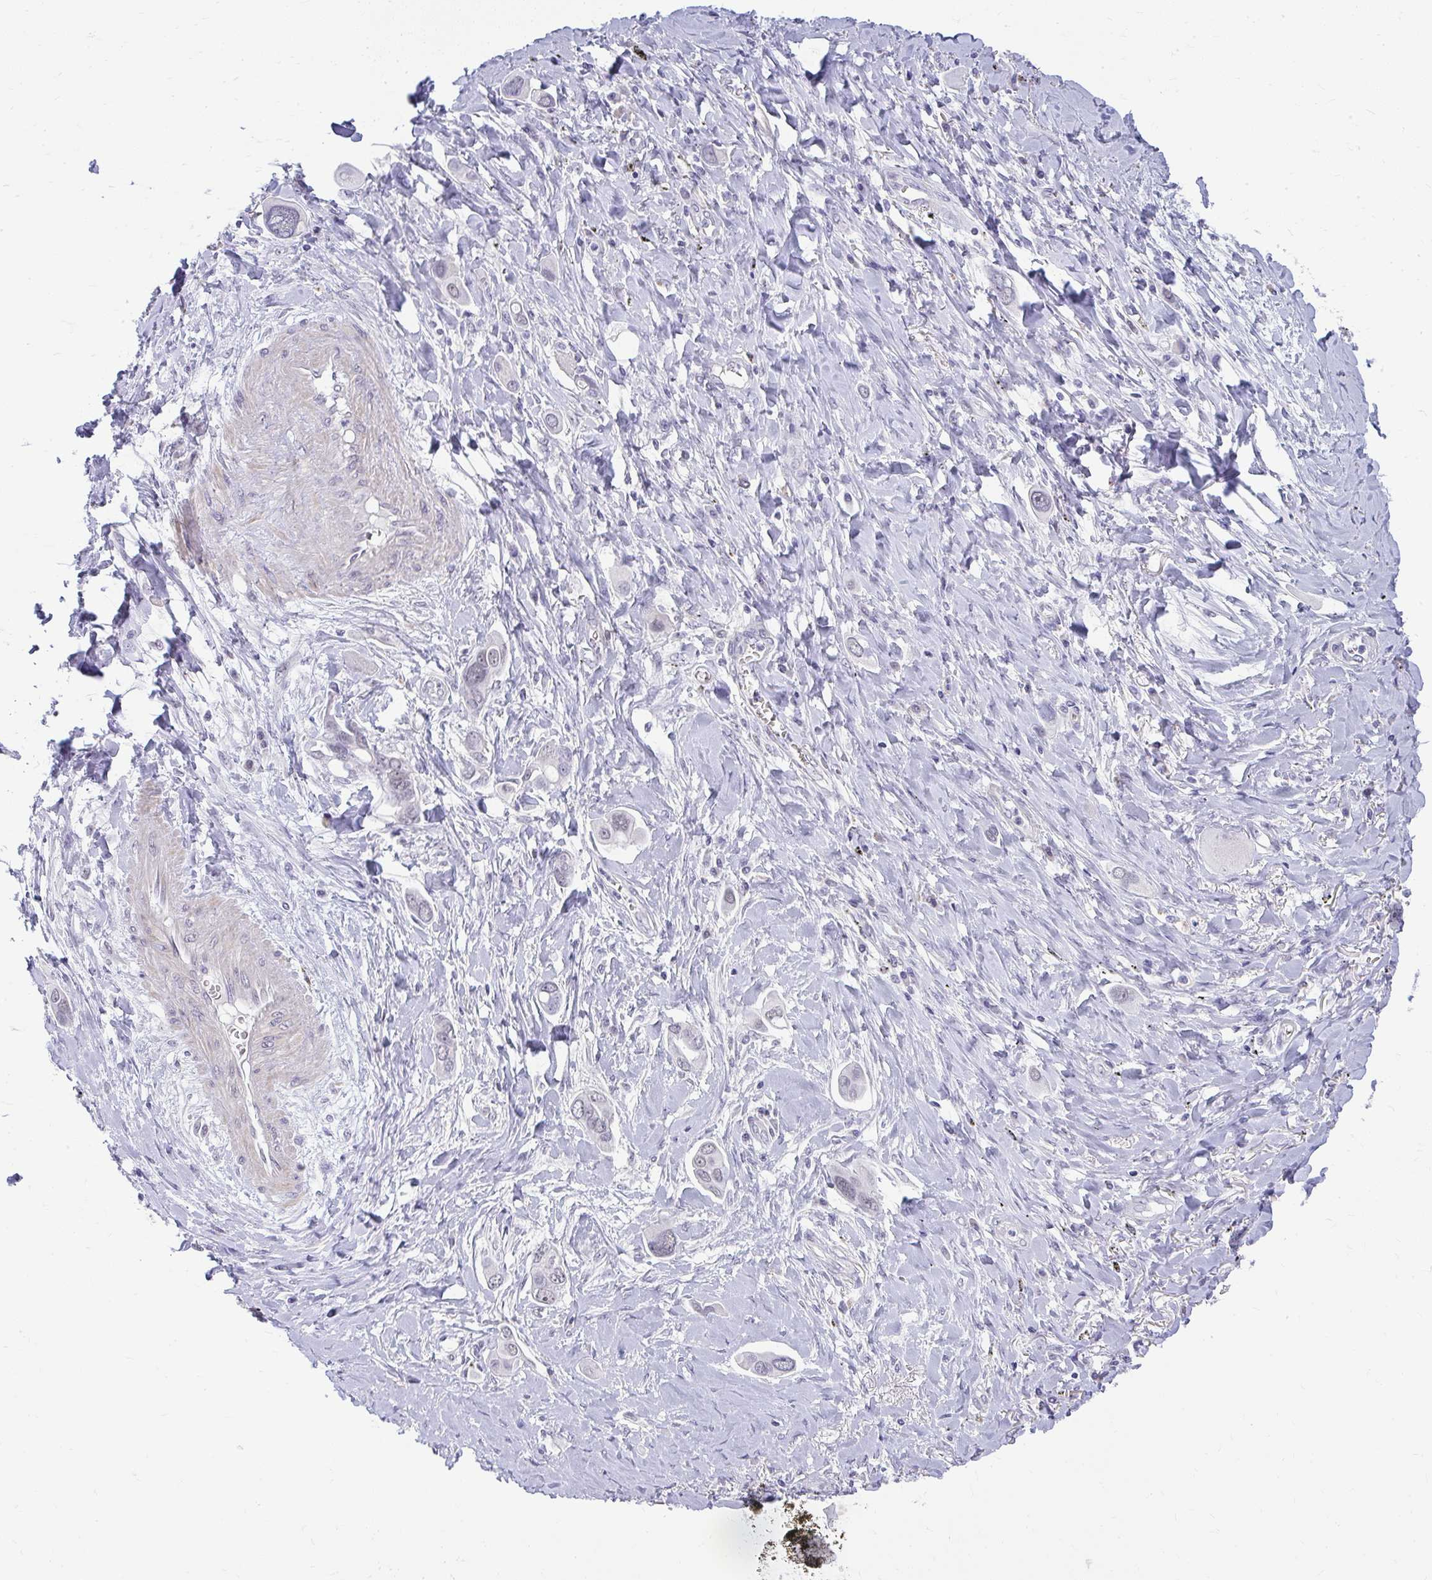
{"staining": {"intensity": "negative", "quantity": "none", "location": "none"}, "tissue": "lung cancer", "cell_type": "Tumor cells", "image_type": "cancer", "snomed": [{"axis": "morphology", "description": "Adenocarcinoma, NOS"}, {"axis": "topography", "description": "Lung"}], "caption": "This image is of lung cancer stained with immunohistochemistry (IHC) to label a protein in brown with the nuclei are counter-stained blue. There is no staining in tumor cells.", "gene": "TEX33", "patient": {"sex": "male", "age": 76}}